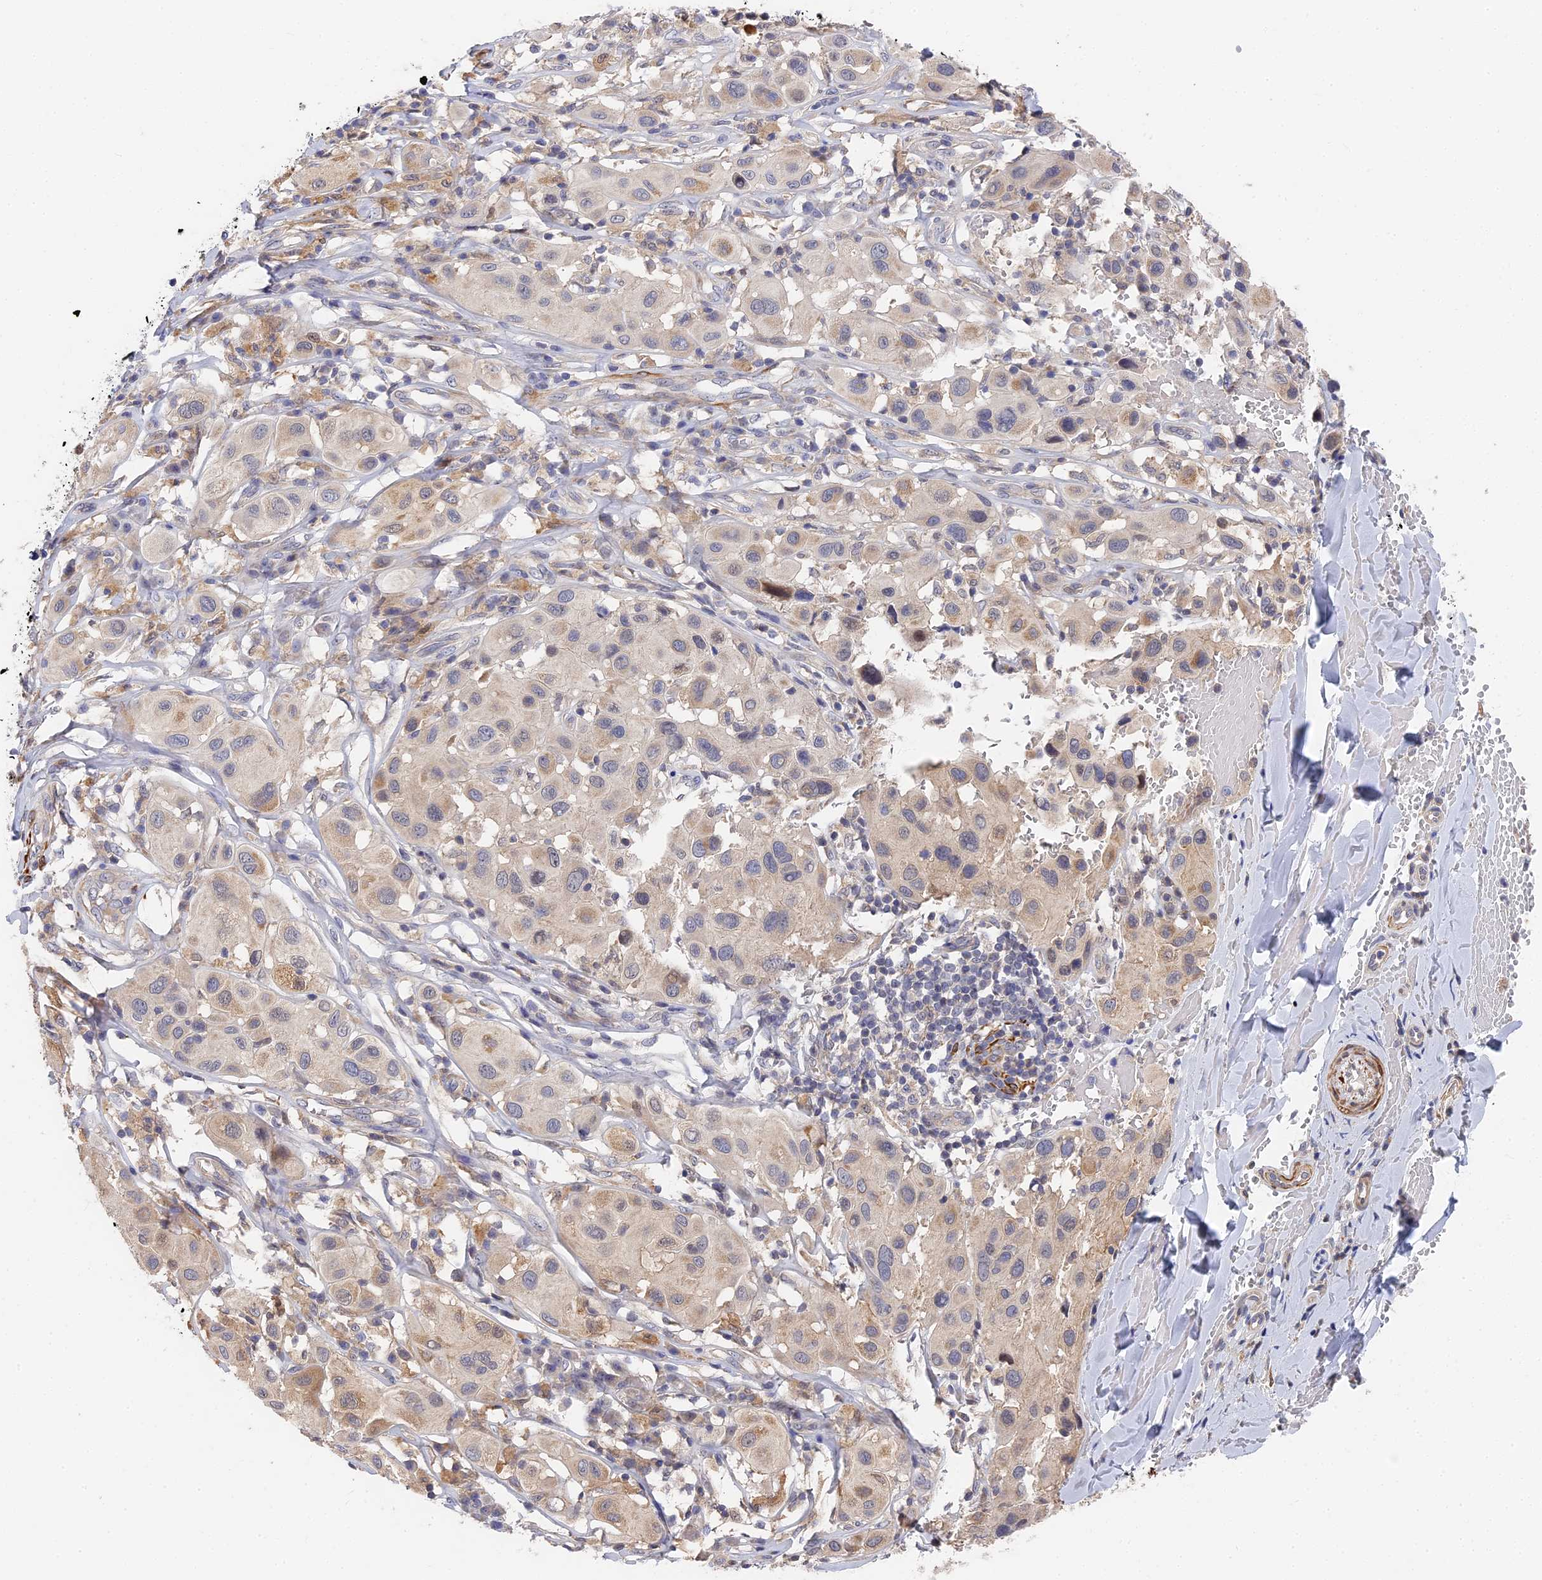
{"staining": {"intensity": "negative", "quantity": "none", "location": "none"}, "tissue": "melanoma", "cell_type": "Tumor cells", "image_type": "cancer", "snomed": [{"axis": "morphology", "description": "Malignant melanoma, Metastatic site"}, {"axis": "topography", "description": "Skin"}], "caption": "Immunohistochemistry (IHC) micrograph of human melanoma stained for a protein (brown), which displays no staining in tumor cells.", "gene": "CCDC113", "patient": {"sex": "male", "age": 41}}